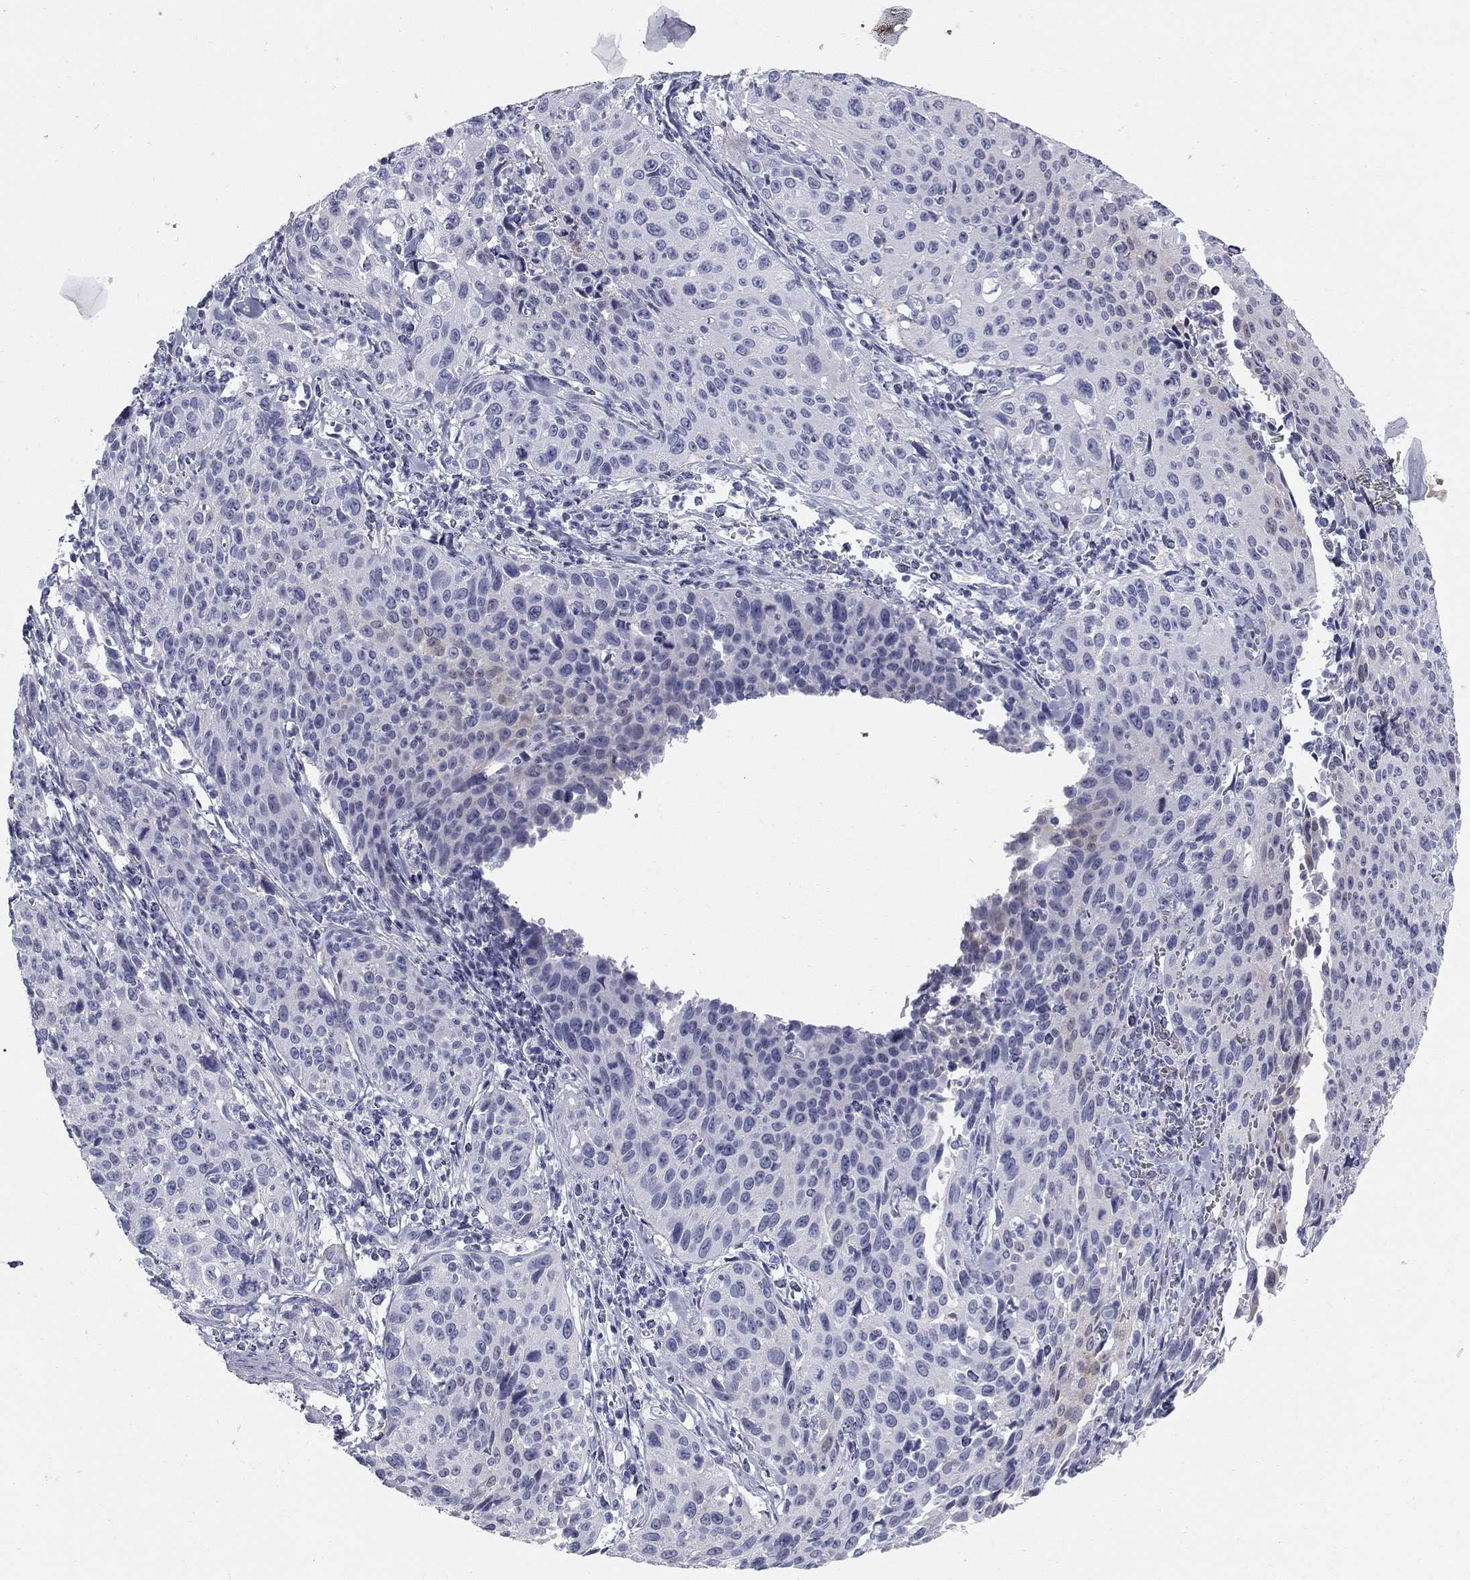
{"staining": {"intensity": "negative", "quantity": "none", "location": "none"}, "tissue": "cervical cancer", "cell_type": "Tumor cells", "image_type": "cancer", "snomed": [{"axis": "morphology", "description": "Squamous cell carcinoma, NOS"}, {"axis": "topography", "description": "Cervix"}], "caption": "Squamous cell carcinoma (cervical) was stained to show a protein in brown. There is no significant expression in tumor cells.", "gene": "SULT2B1", "patient": {"sex": "female", "age": 26}}